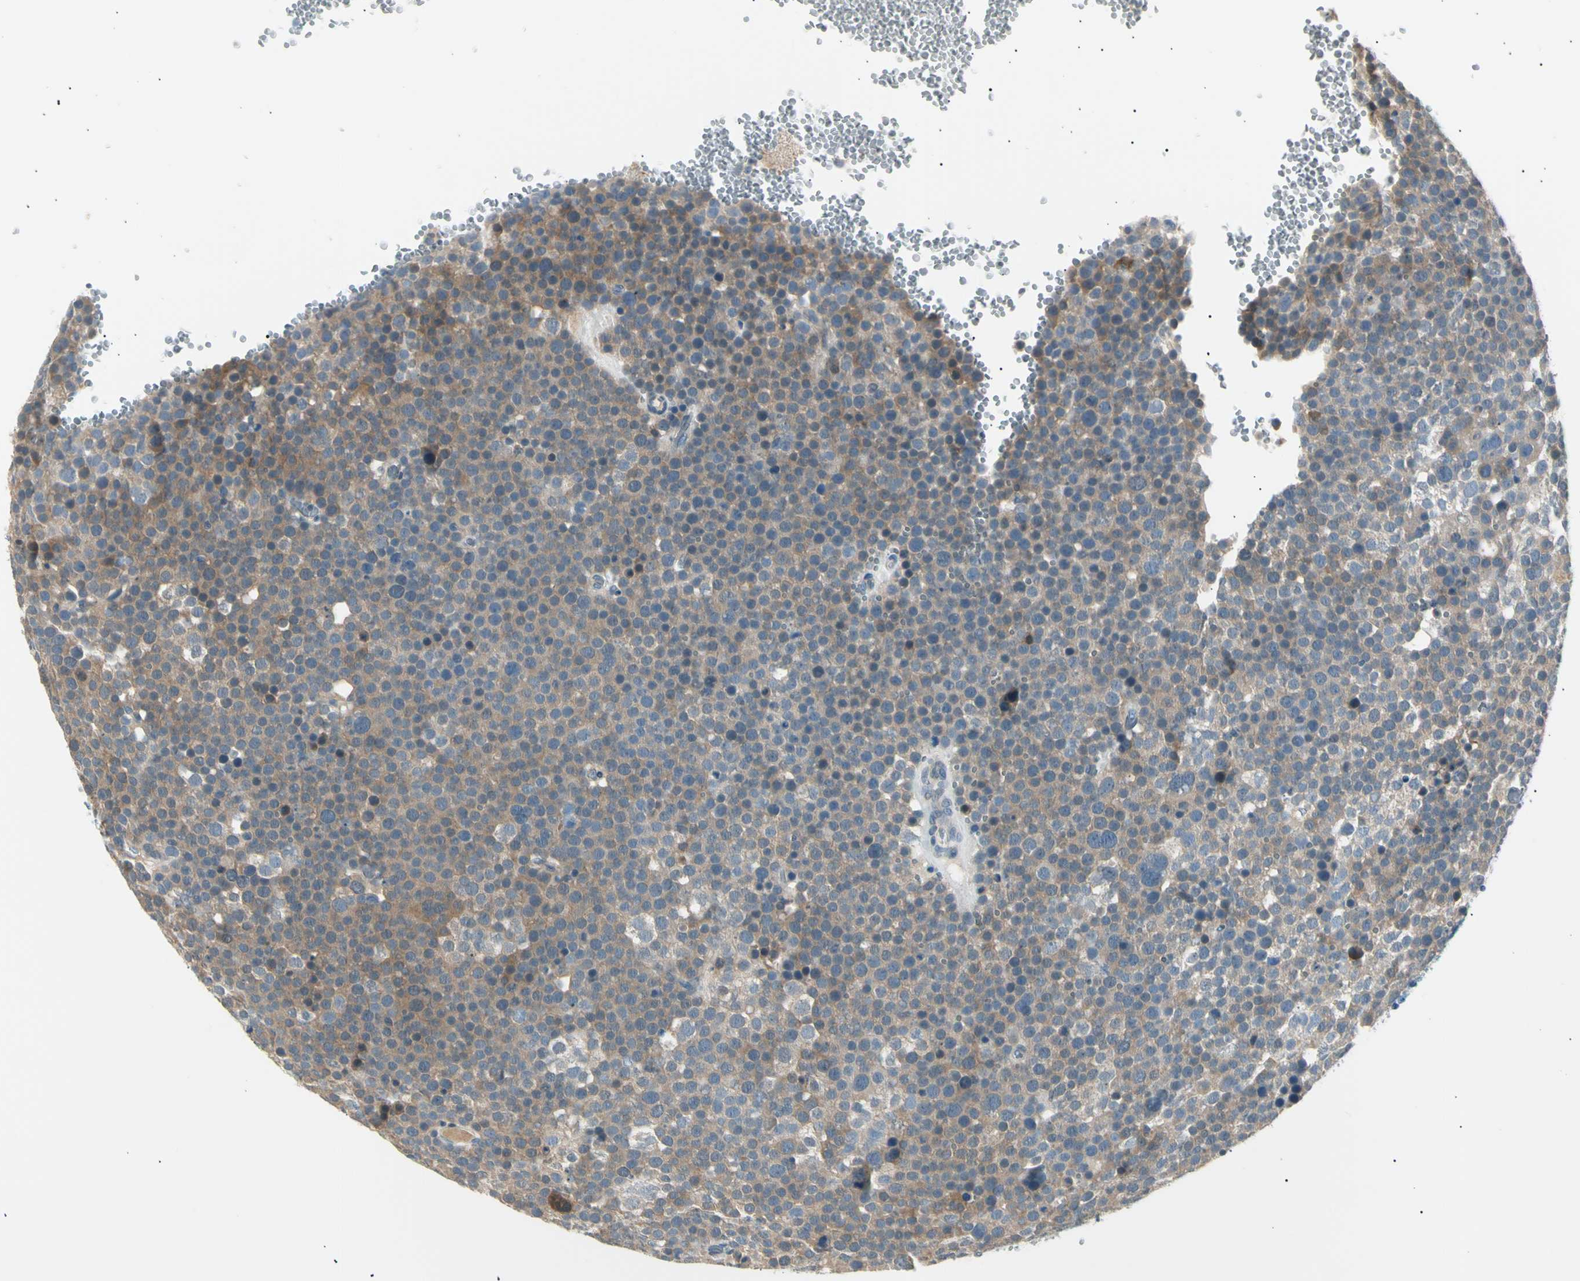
{"staining": {"intensity": "moderate", "quantity": ">75%", "location": "cytoplasmic/membranous"}, "tissue": "testis cancer", "cell_type": "Tumor cells", "image_type": "cancer", "snomed": [{"axis": "morphology", "description": "Seminoma, NOS"}, {"axis": "topography", "description": "Testis"}], "caption": "Testis cancer (seminoma) stained with a protein marker exhibits moderate staining in tumor cells.", "gene": "LHPP", "patient": {"sex": "male", "age": 71}}